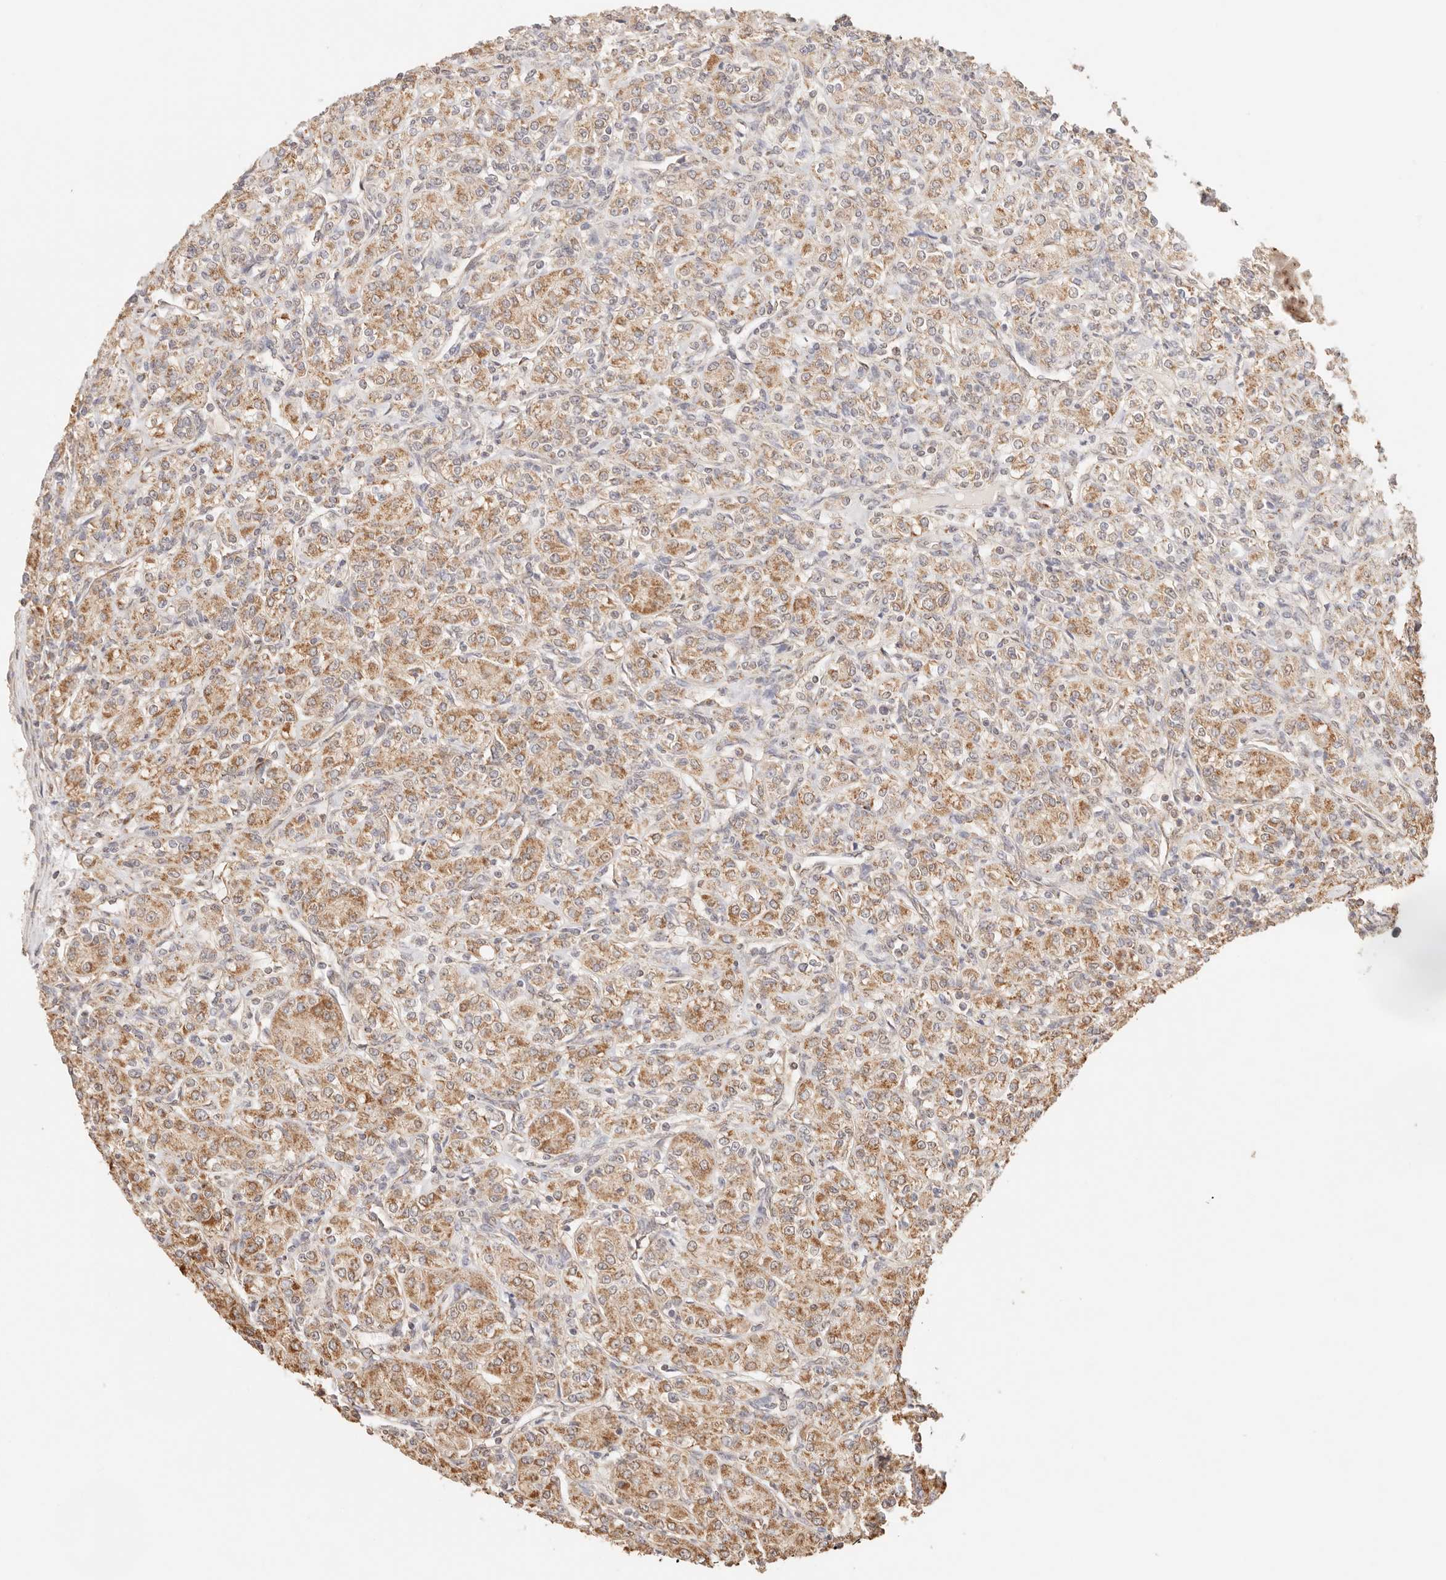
{"staining": {"intensity": "moderate", "quantity": ">75%", "location": "cytoplasmic/membranous"}, "tissue": "renal cancer", "cell_type": "Tumor cells", "image_type": "cancer", "snomed": [{"axis": "morphology", "description": "Adenocarcinoma, NOS"}, {"axis": "topography", "description": "Kidney"}], "caption": "Tumor cells reveal medium levels of moderate cytoplasmic/membranous staining in about >75% of cells in human adenocarcinoma (renal).", "gene": "IL1R2", "patient": {"sex": "male", "age": 77}}